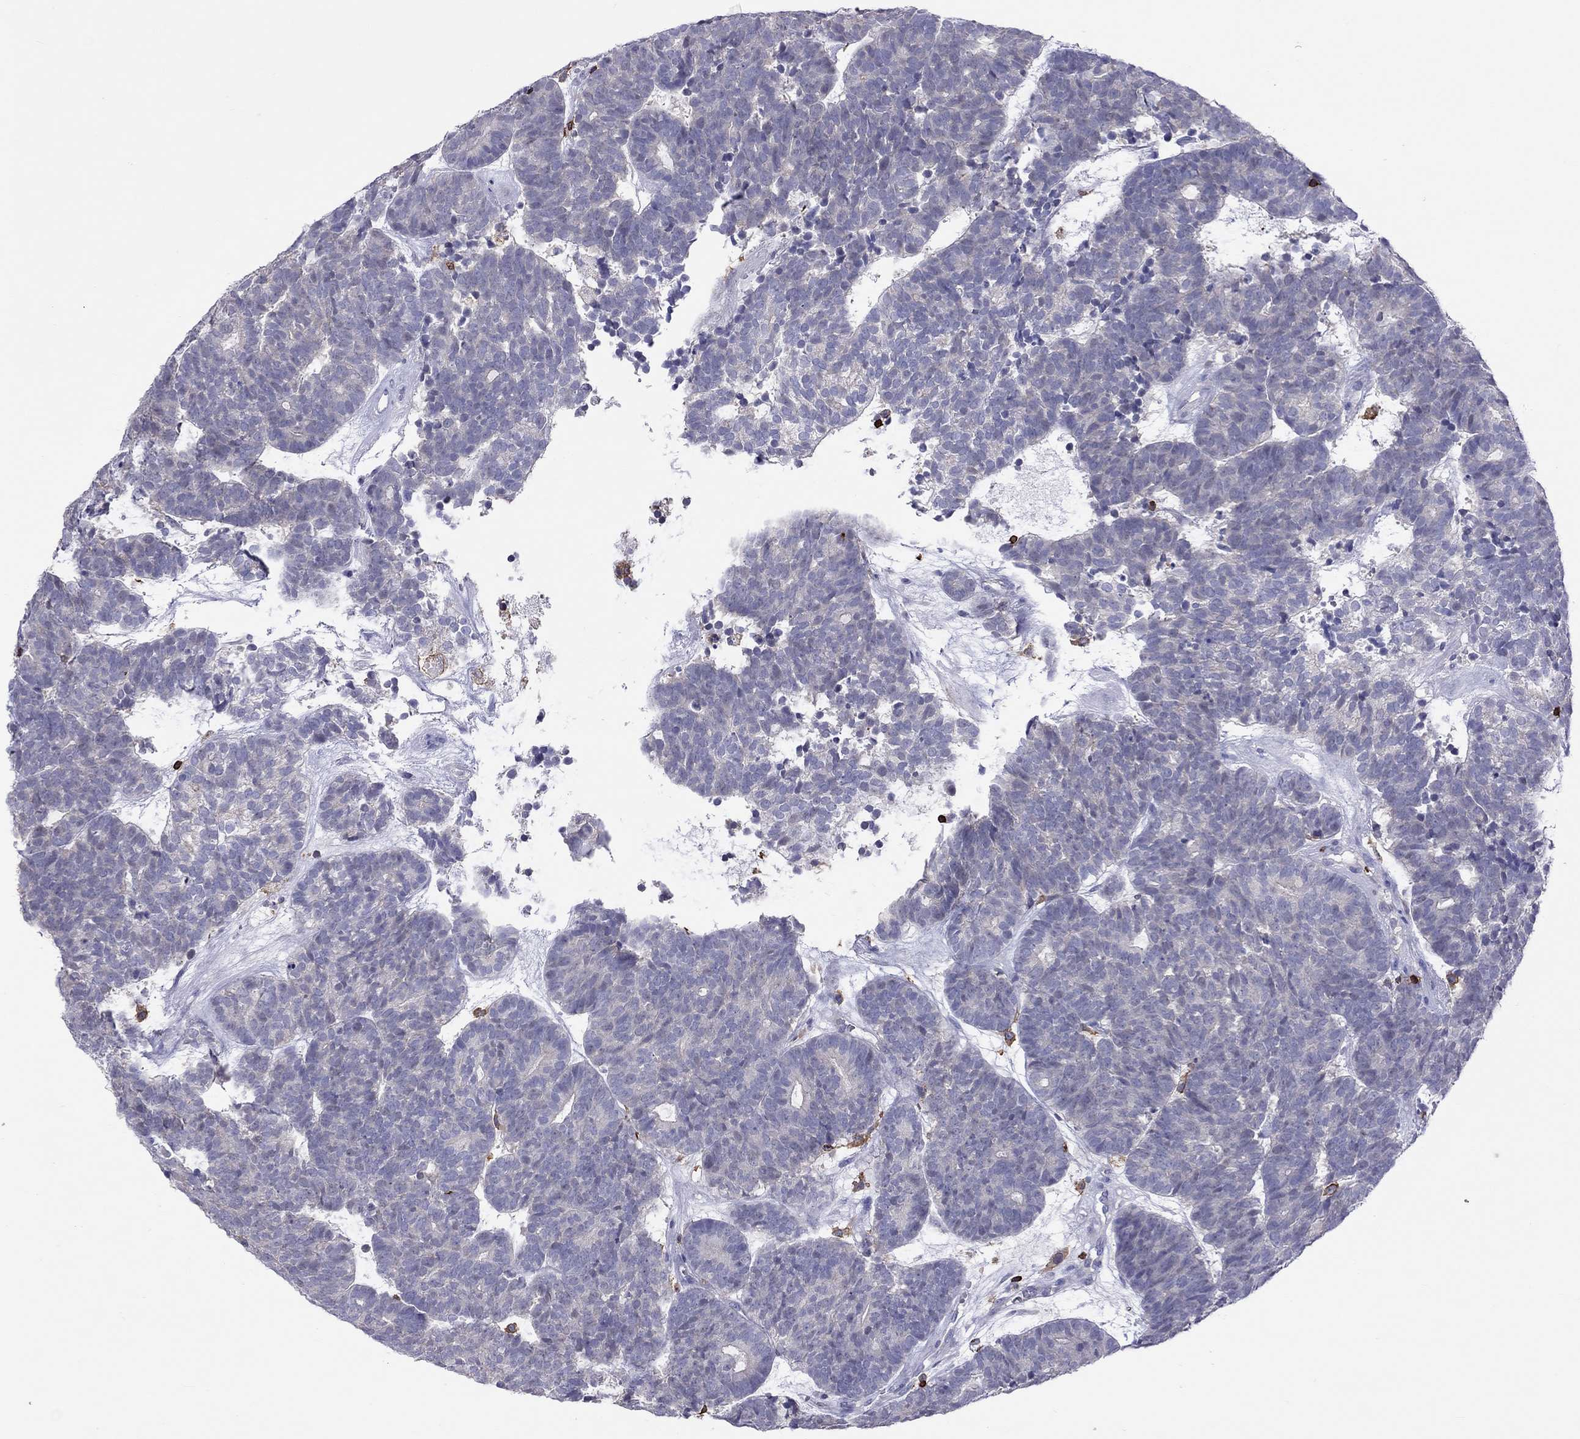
{"staining": {"intensity": "negative", "quantity": "none", "location": "none"}, "tissue": "head and neck cancer", "cell_type": "Tumor cells", "image_type": "cancer", "snomed": [{"axis": "morphology", "description": "Adenocarcinoma, NOS"}, {"axis": "topography", "description": "Head-Neck"}], "caption": "Protein analysis of head and neck adenocarcinoma shows no significant staining in tumor cells. (Brightfield microscopy of DAB immunohistochemistry (IHC) at high magnification).", "gene": "MND1", "patient": {"sex": "female", "age": 81}}